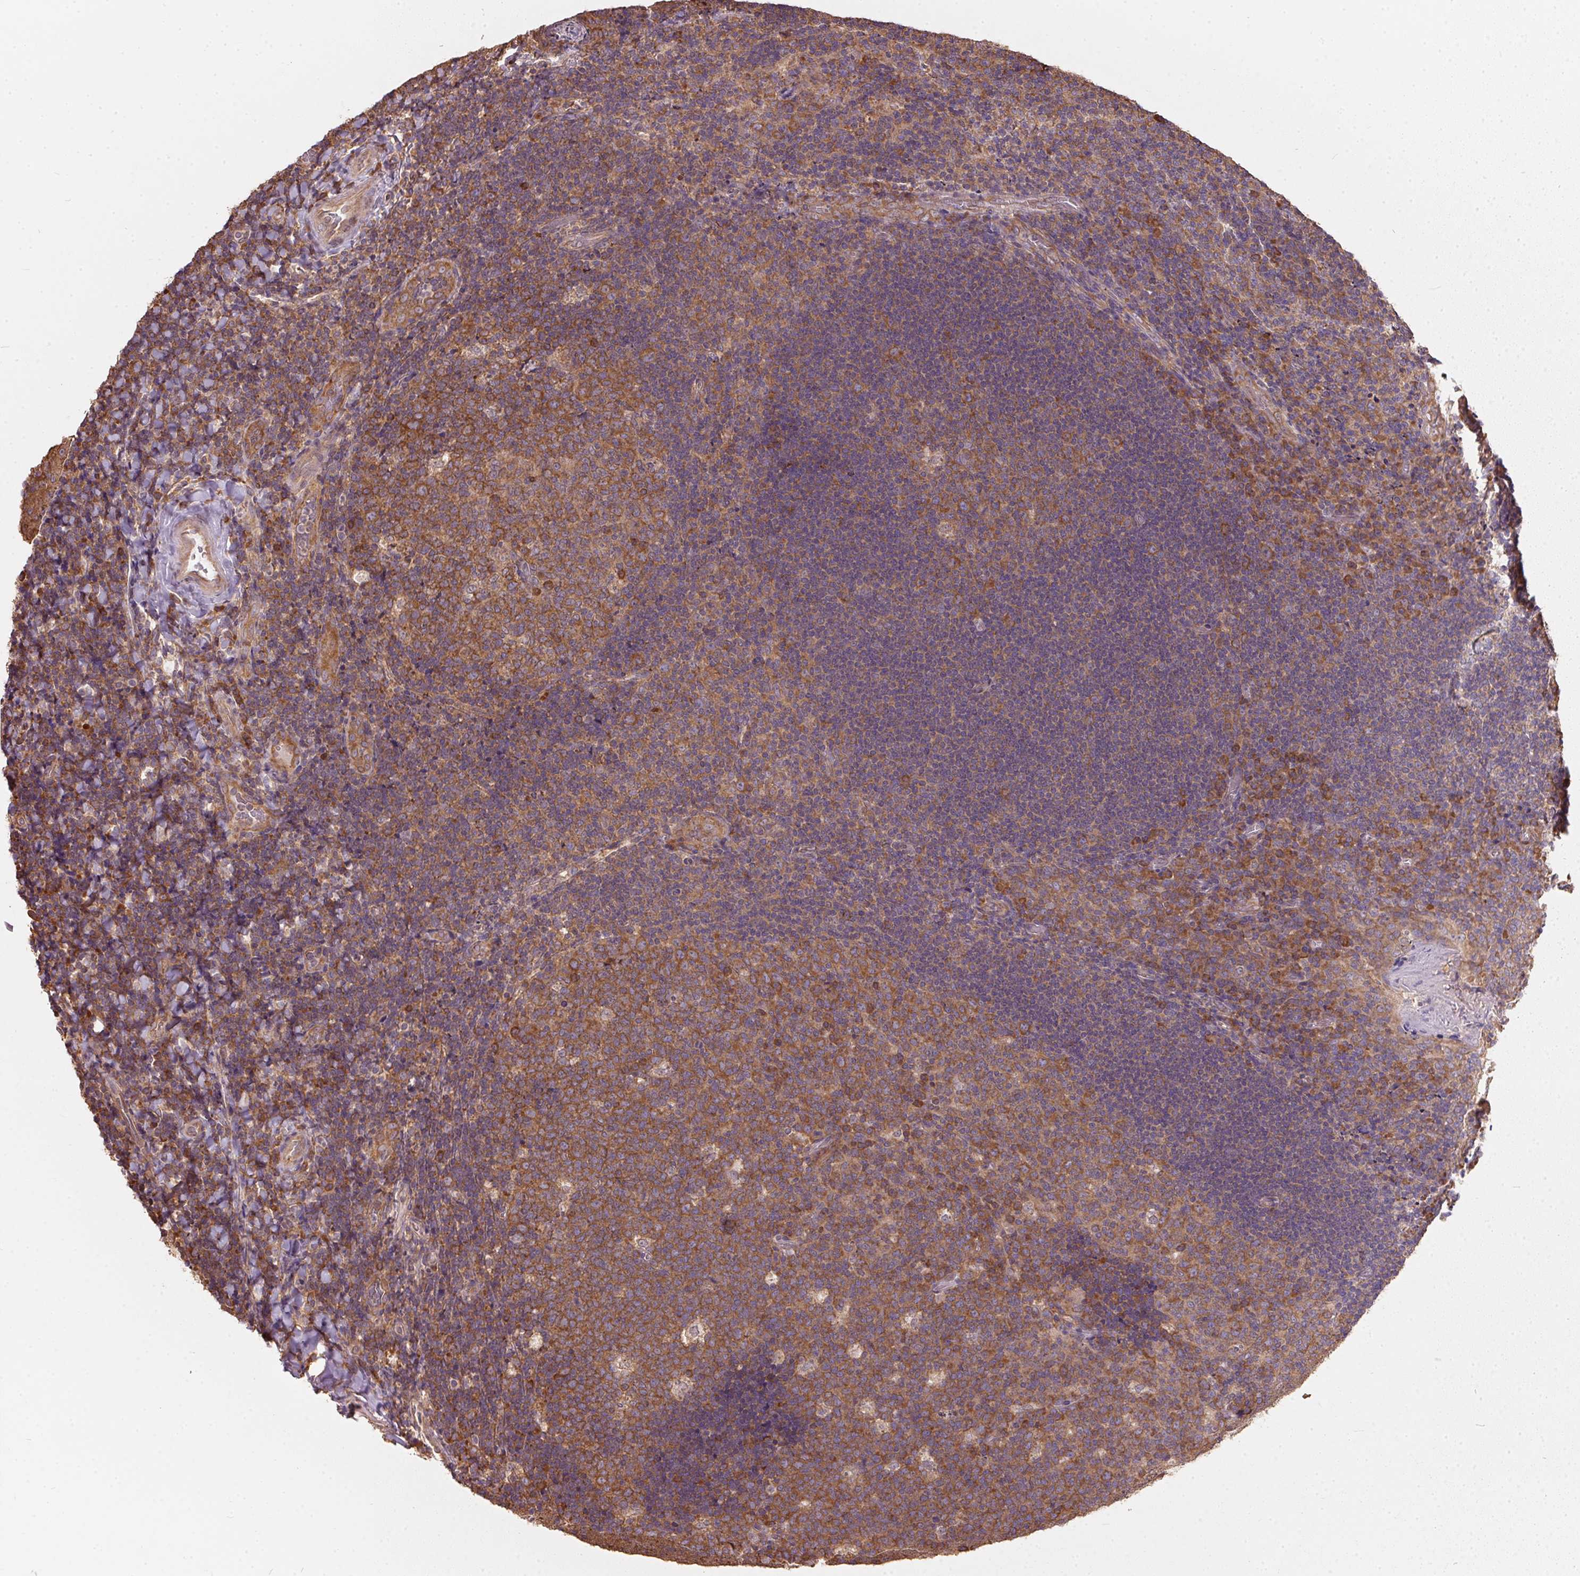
{"staining": {"intensity": "moderate", "quantity": ">75%", "location": "cytoplasmic/membranous"}, "tissue": "tonsil", "cell_type": "Germinal center cells", "image_type": "normal", "snomed": [{"axis": "morphology", "description": "Normal tissue, NOS"}, {"axis": "topography", "description": "Tonsil"}], "caption": "Germinal center cells display medium levels of moderate cytoplasmic/membranous staining in approximately >75% of cells in unremarkable tonsil. (Stains: DAB in brown, nuclei in blue, Microscopy: brightfield microscopy at high magnification).", "gene": "EIF2S1", "patient": {"sex": "male", "age": 17}}